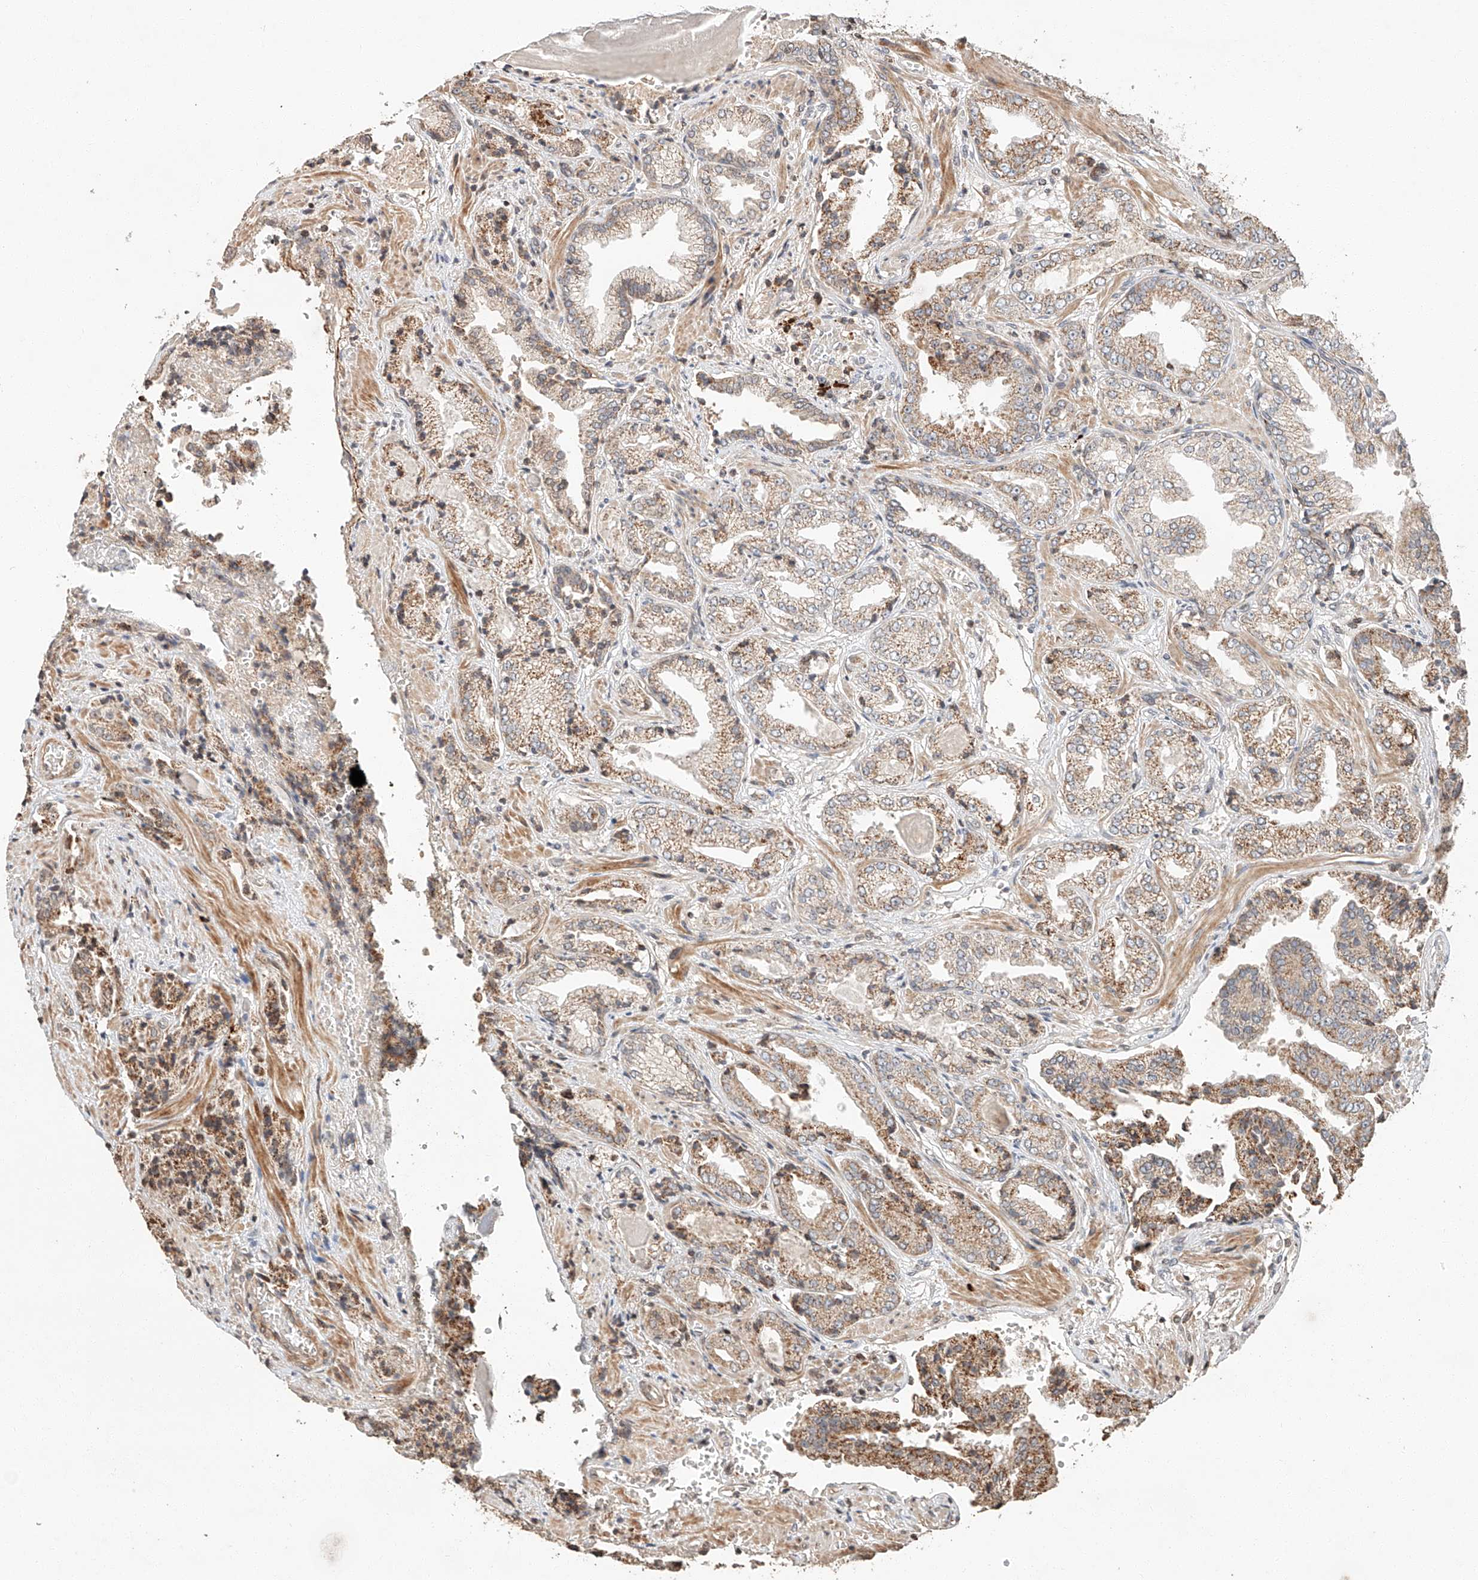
{"staining": {"intensity": "moderate", "quantity": "25%-75%", "location": "cytoplasmic/membranous"}, "tissue": "prostate cancer", "cell_type": "Tumor cells", "image_type": "cancer", "snomed": [{"axis": "morphology", "description": "Adenocarcinoma, High grade"}, {"axis": "topography", "description": "Prostate"}], "caption": "Protein analysis of prostate cancer tissue displays moderate cytoplasmic/membranous positivity in approximately 25%-75% of tumor cells. (DAB (3,3'-diaminobenzidine) IHC, brown staining for protein, blue staining for nuclei).", "gene": "ARHGAP33", "patient": {"sex": "male", "age": 71}}